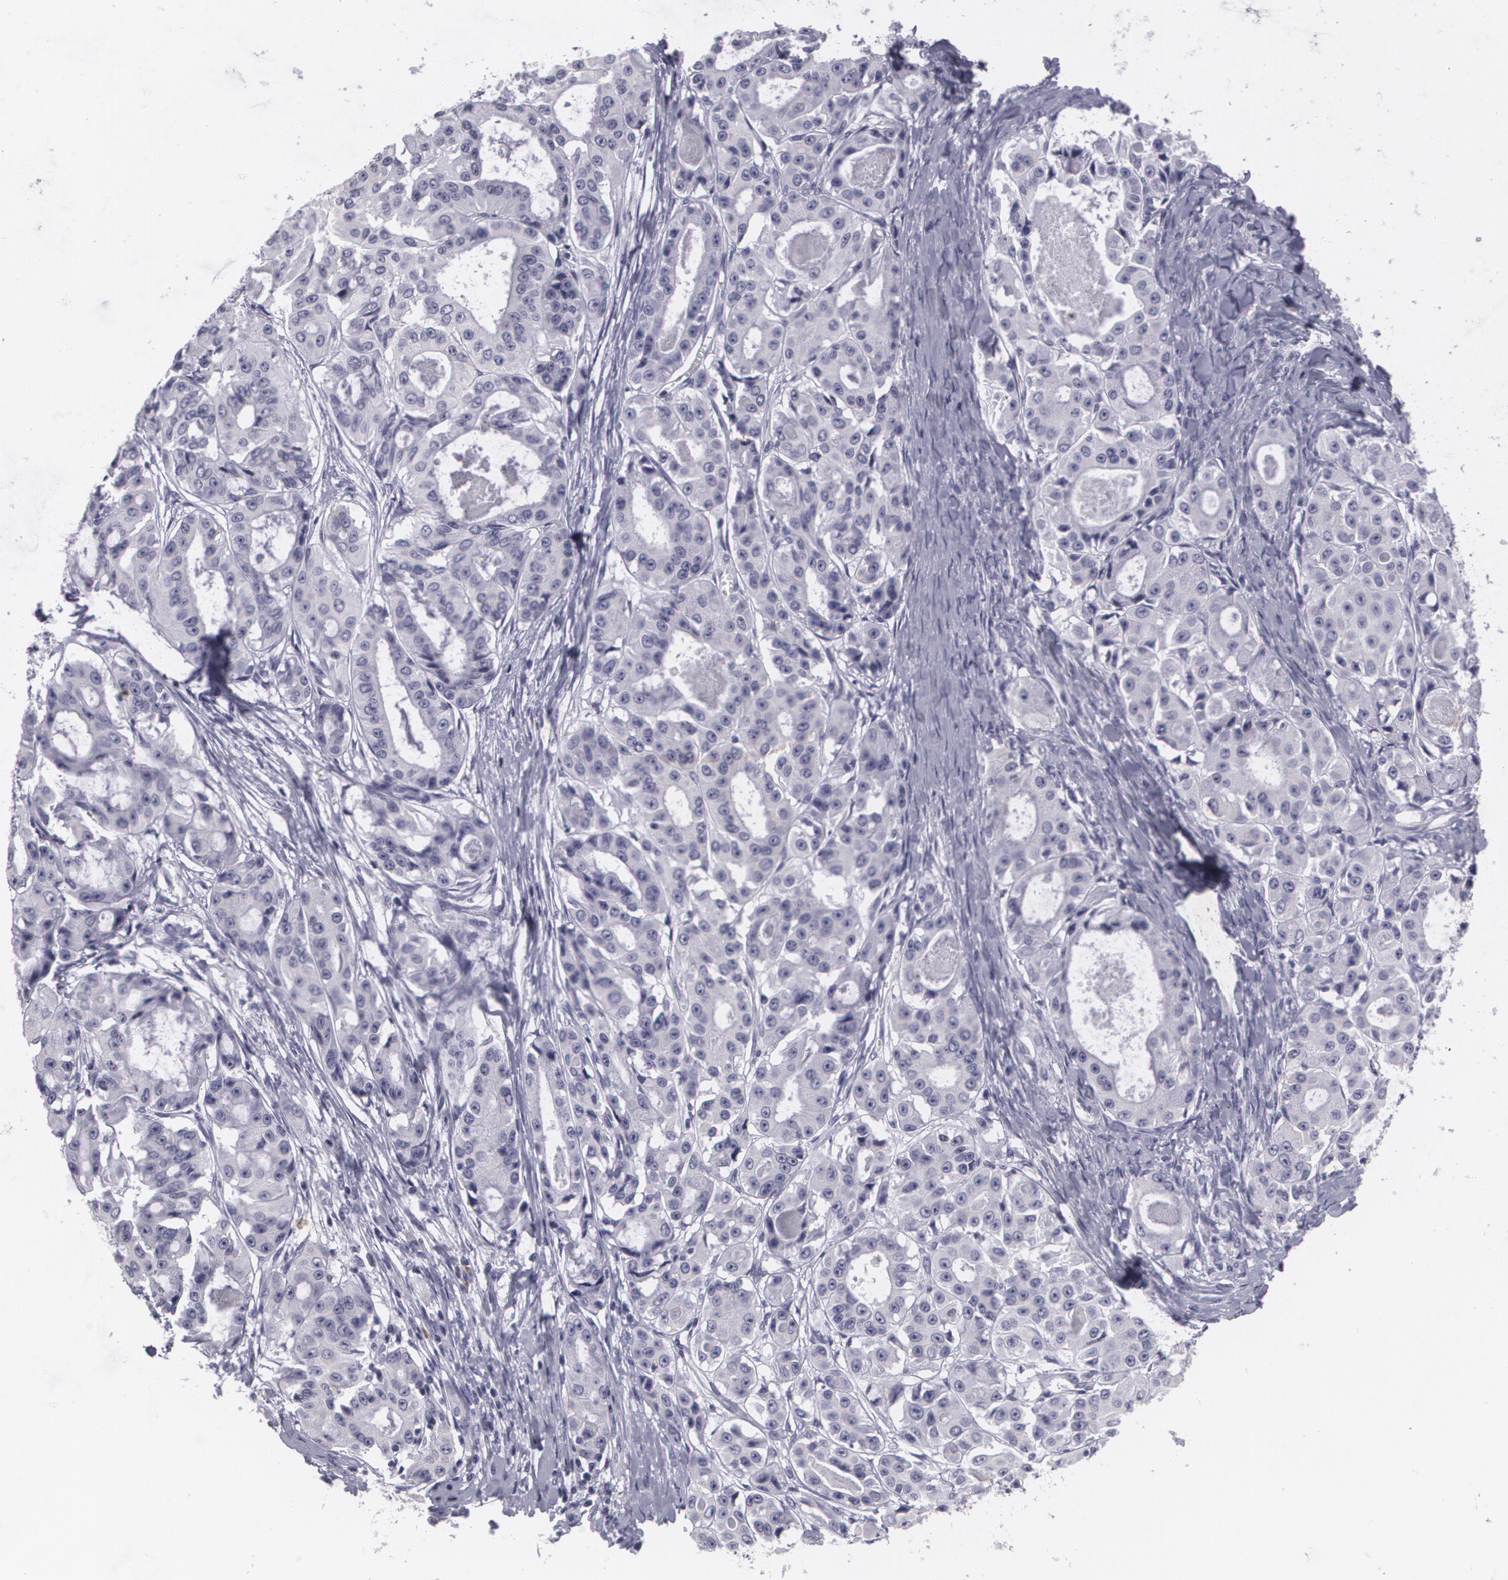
{"staining": {"intensity": "negative", "quantity": "none", "location": "none"}, "tissue": "ovarian cancer", "cell_type": "Tumor cells", "image_type": "cancer", "snomed": [{"axis": "morphology", "description": "Carcinoma, endometroid"}, {"axis": "topography", "description": "Ovary"}], "caption": "Histopathology image shows no protein staining in tumor cells of ovarian cancer tissue.", "gene": "MAP2", "patient": {"sex": "female", "age": 61}}